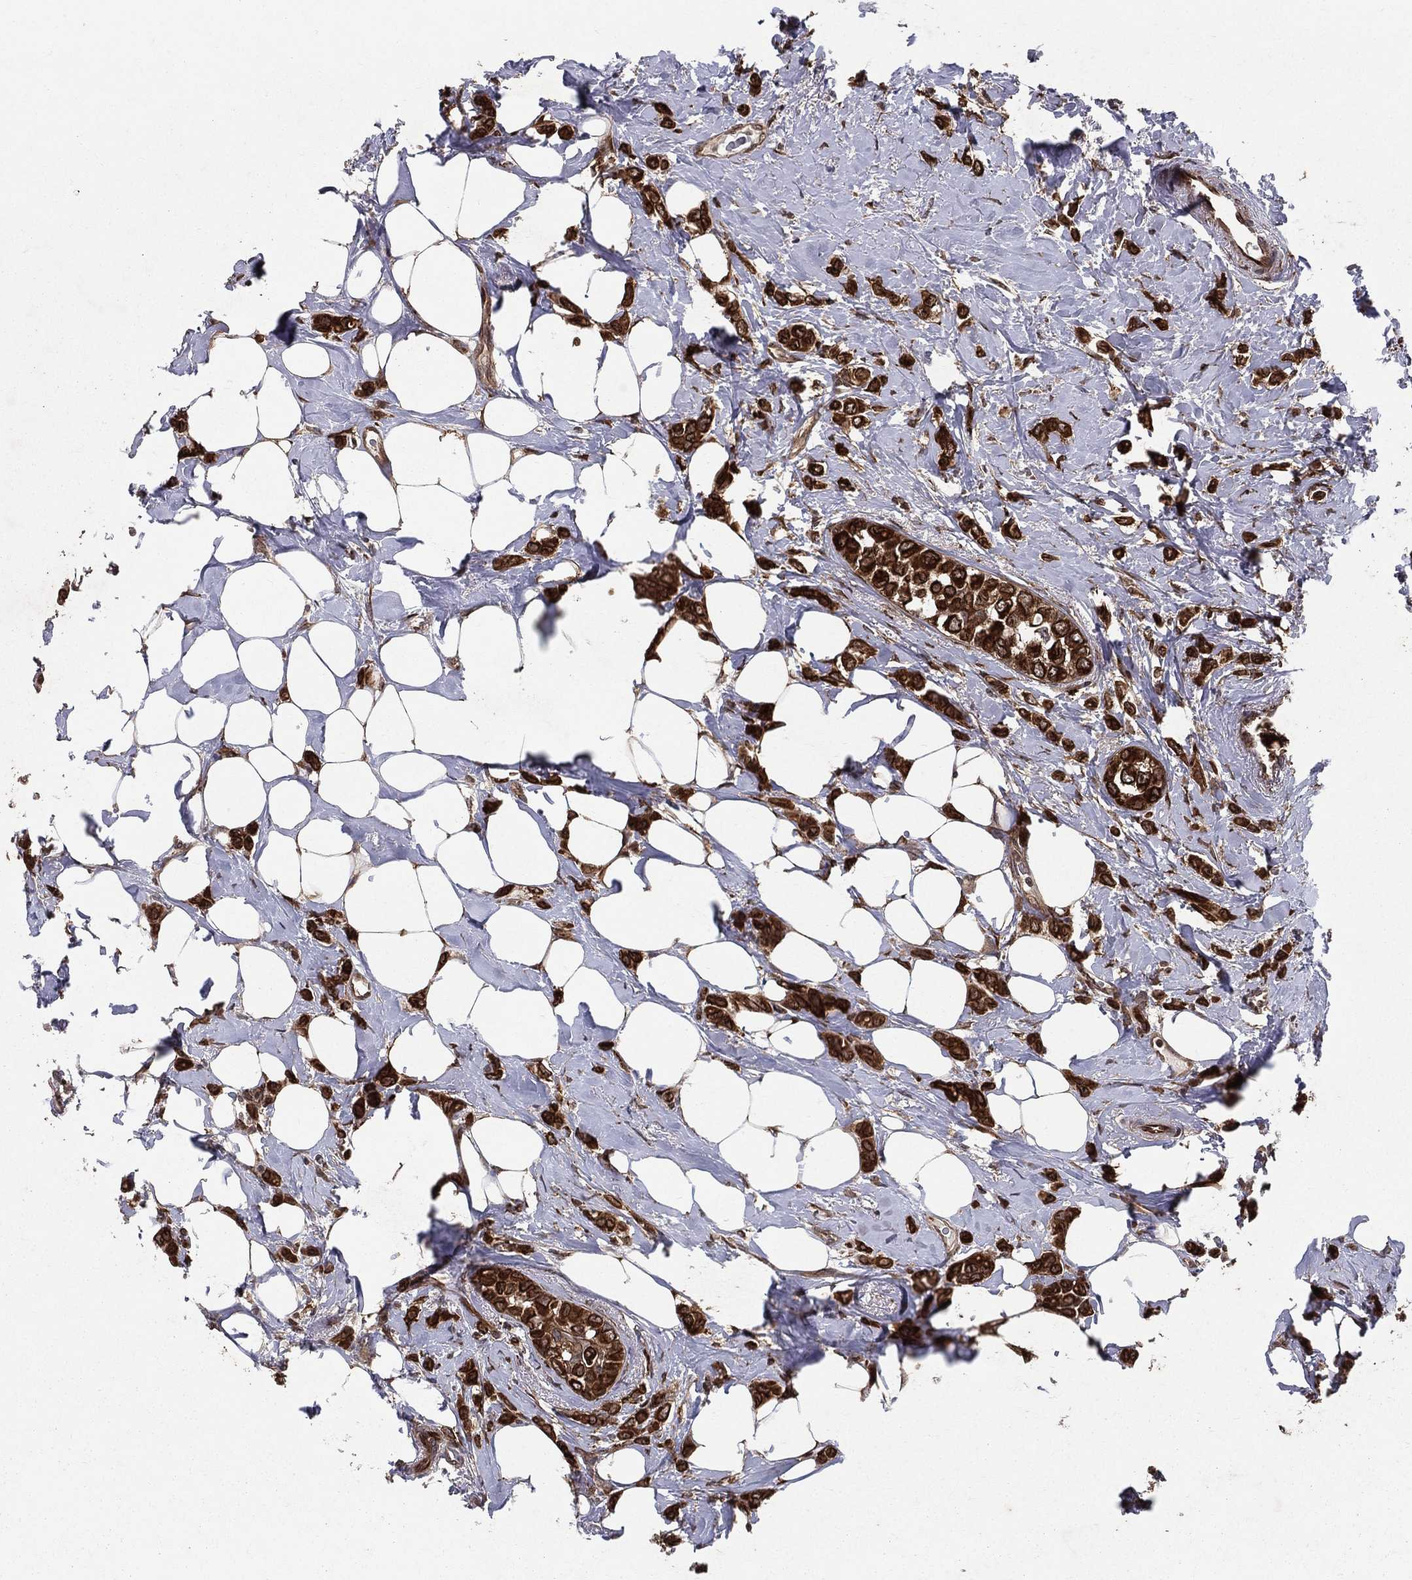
{"staining": {"intensity": "strong", "quantity": ">75%", "location": "cytoplasmic/membranous"}, "tissue": "breast cancer", "cell_type": "Tumor cells", "image_type": "cancer", "snomed": [{"axis": "morphology", "description": "Lobular carcinoma"}, {"axis": "topography", "description": "Breast"}], "caption": "Human breast cancer (lobular carcinoma) stained for a protein (brown) reveals strong cytoplasmic/membranous positive positivity in about >75% of tumor cells.", "gene": "CERS2", "patient": {"sex": "female", "age": 66}}